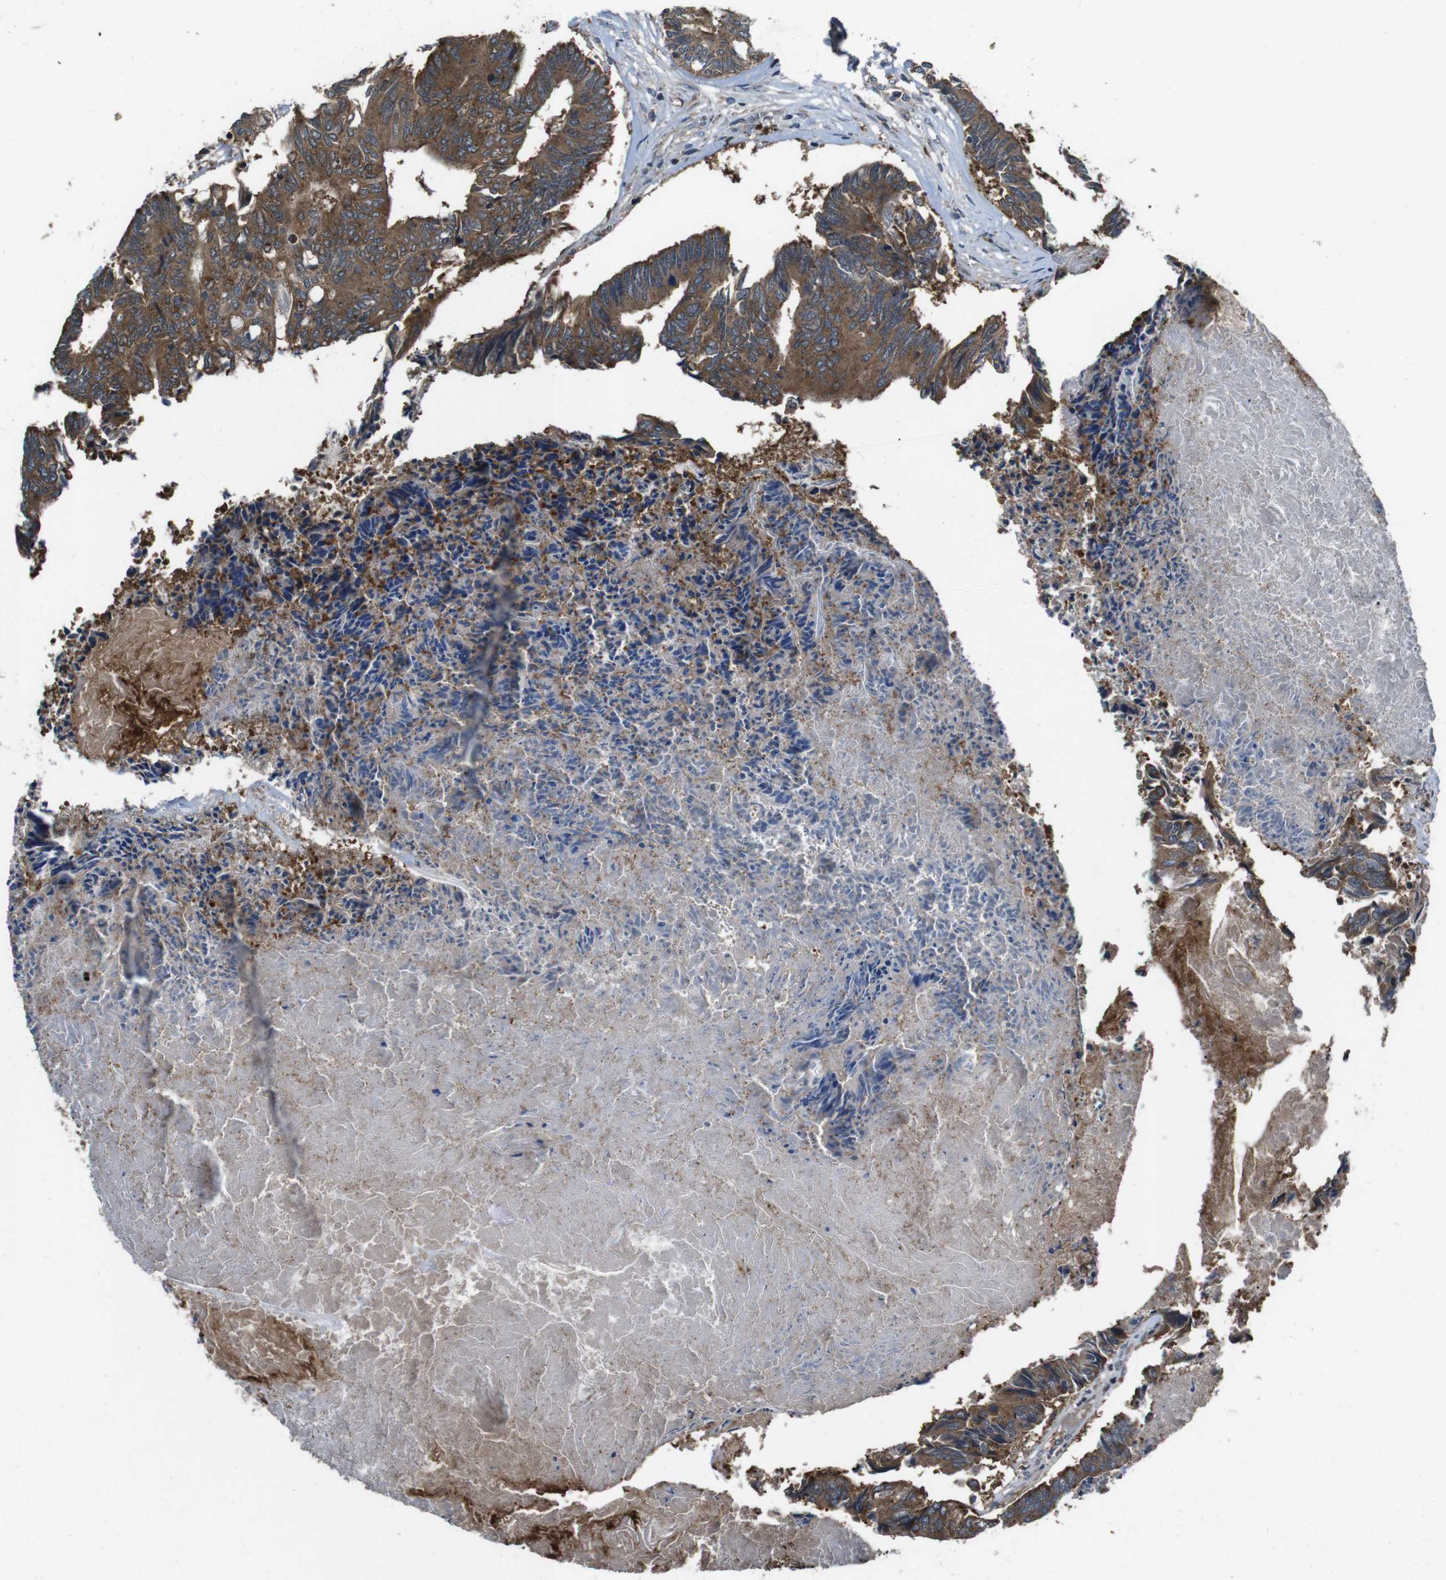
{"staining": {"intensity": "moderate", "quantity": ">75%", "location": "cytoplasmic/membranous"}, "tissue": "colorectal cancer", "cell_type": "Tumor cells", "image_type": "cancer", "snomed": [{"axis": "morphology", "description": "Adenocarcinoma, NOS"}, {"axis": "topography", "description": "Rectum"}], "caption": "Human colorectal cancer stained with a brown dye displays moderate cytoplasmic/membranous positive expression in about >75% of tumor cells.", "gene": "SLC22A23", "patient": {"sex": "male", "age": 63}}